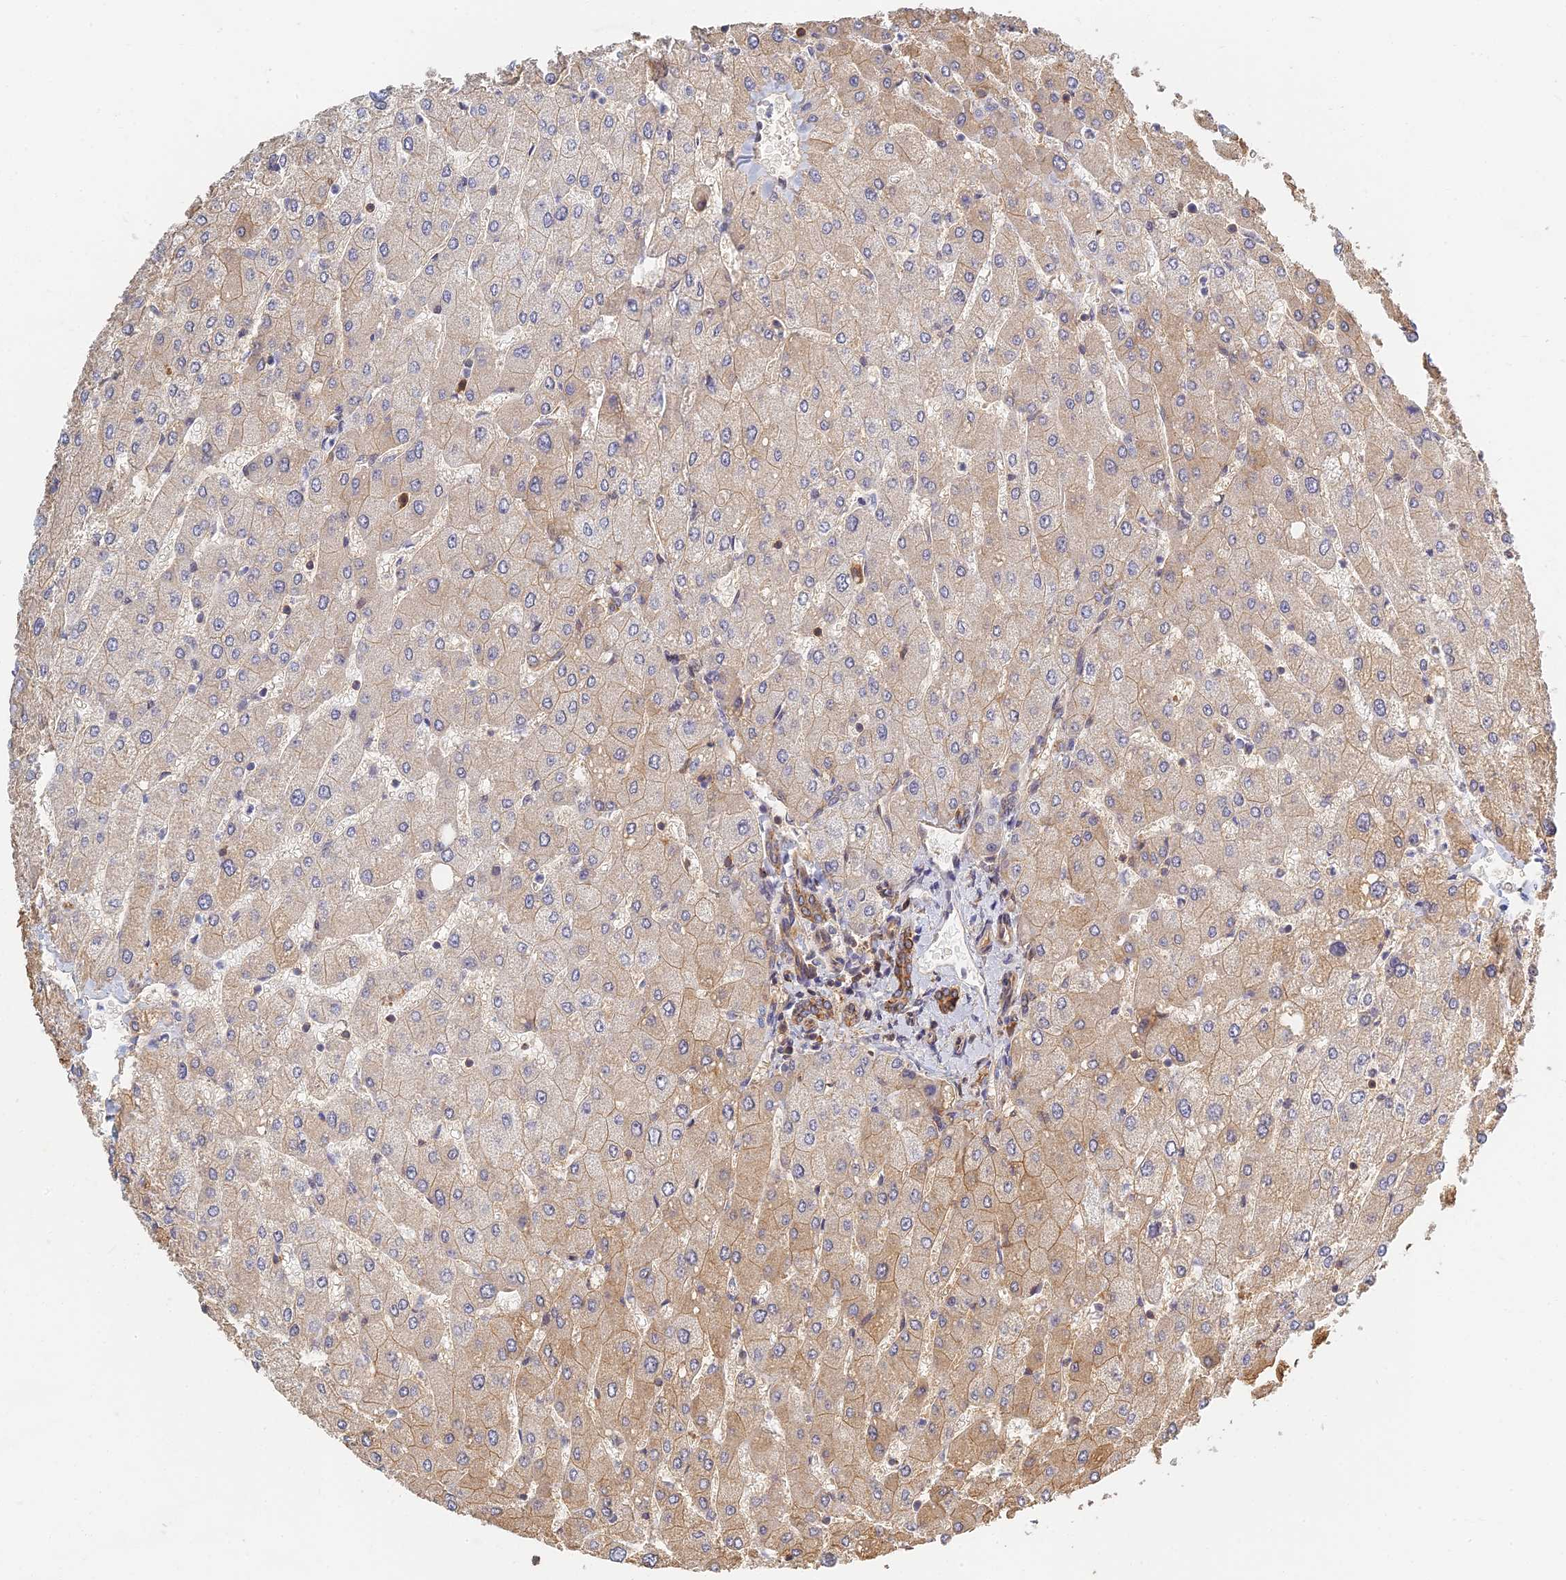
{"staining": {"intensity": "moderate", "quantity": ">75%", "location": "cytoplasmic/membranous"}, "tissue": "liver", "cell_type": "Cholangiocytes", "image_type": "normal", "snomed": [{"axis": "morphology", "description": "Normal tissue, NOS"}, {"axis": "topography", "description": "Liver"}], "caption": "This is an image of immunohistochemistry (IHC) staining of unremarkable liver, which shows moderate staining in the cytoplasmic/membranous of cholangiocytes.", "gene": "LRRN3", "patient": {"sex": "male", "age": 55}}